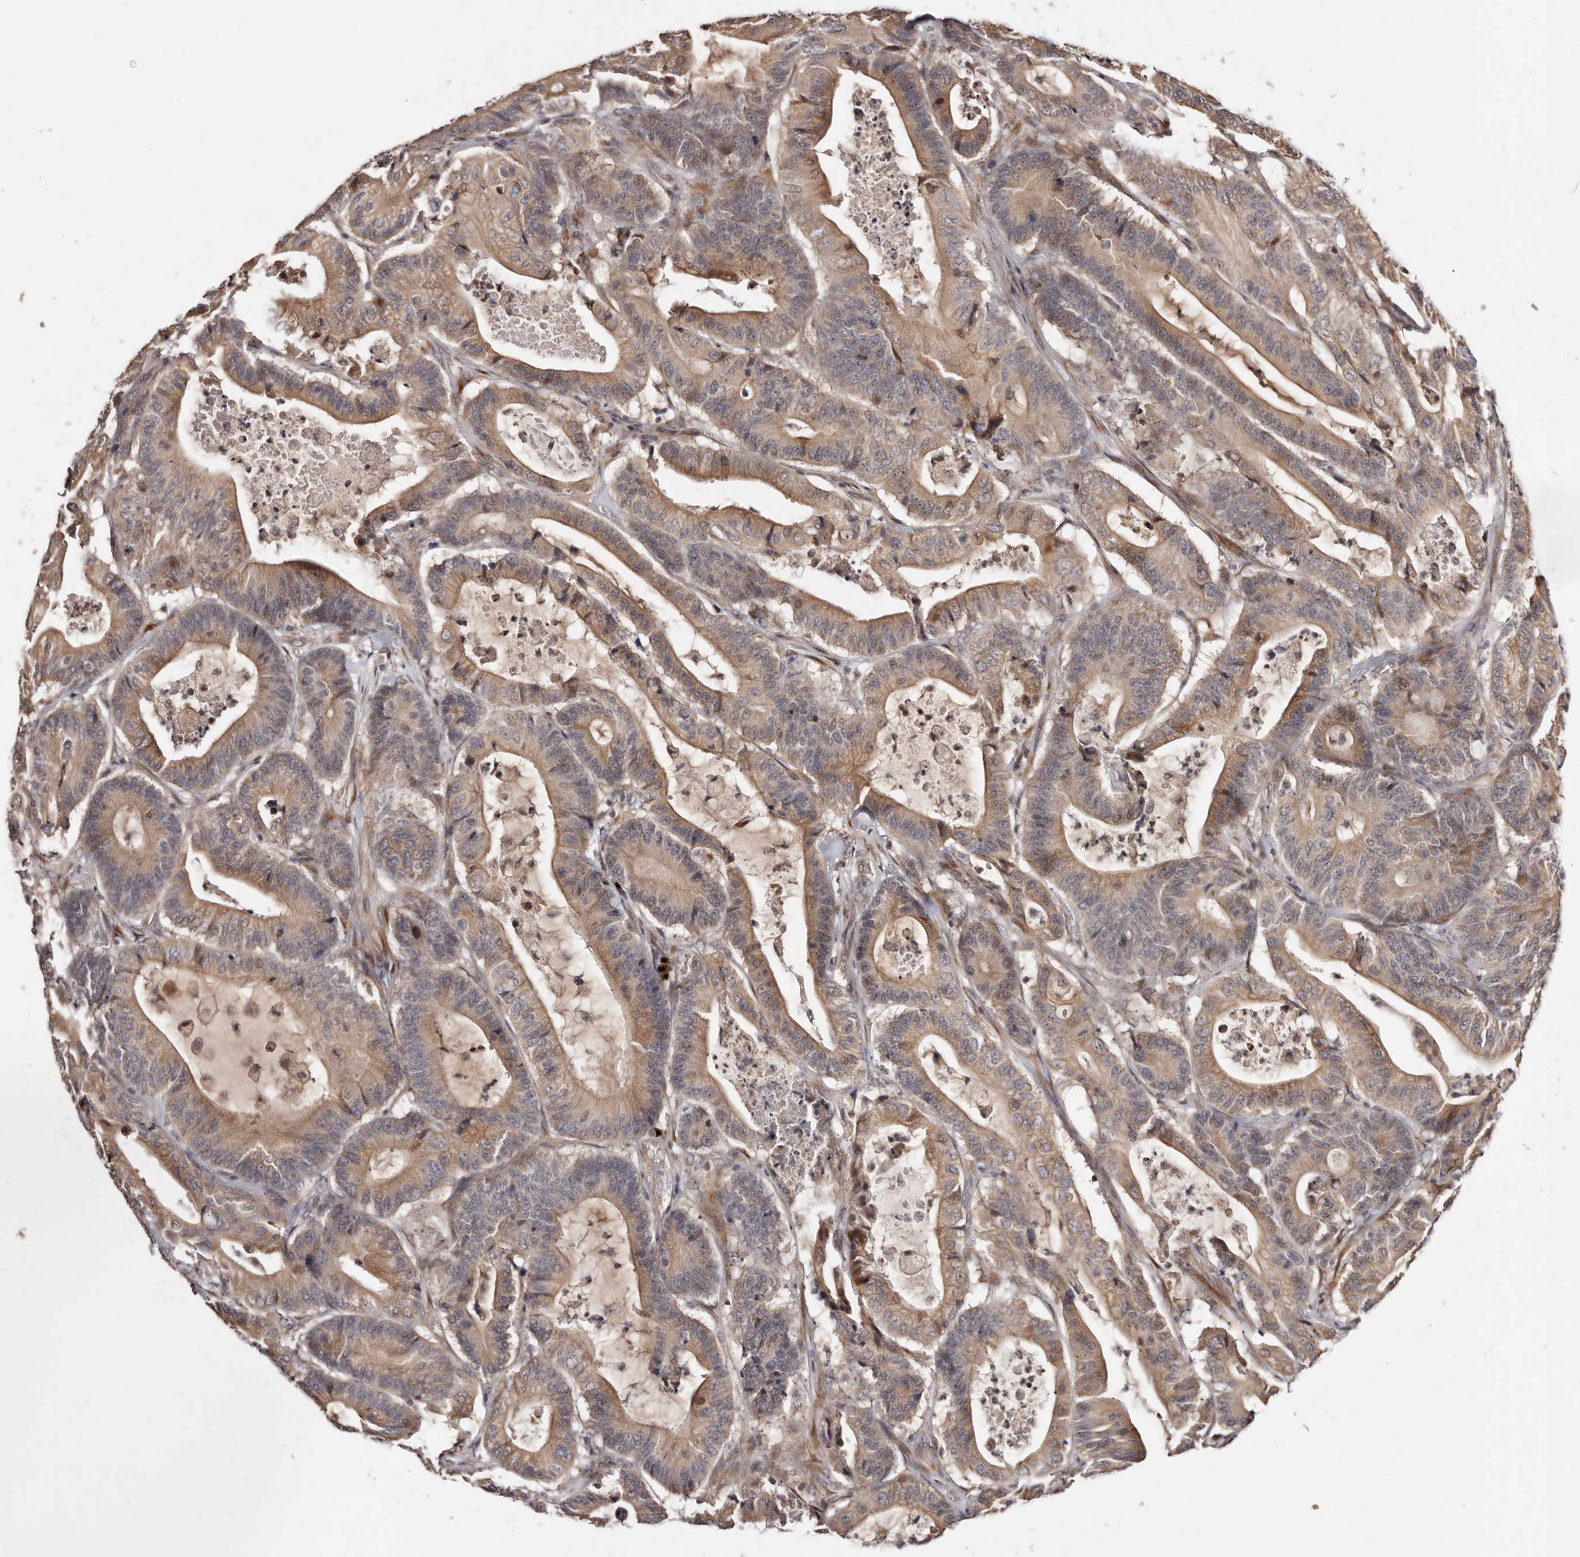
{"staining": {"intensity": "moderate", "quantity": ">75%", "location": "cytoplasmic/membranous"}, "tissue": "colorectal cancer", "cell_type": "Tumor cells", "image_type": "cancer", "snomed": [{"axis": "morphology", "description": "Adenocarcinoma, NOS"}, {"axis": "topography", "description": "Colon"}], "caption": "Protein expression analysis of human colorectal adenocarcinoma reveals moderate cytoplasmic/membranous positivity in about >75% of tumor cells.", "gene": "DACT2", "patient": {"sex": "female", "age": 84}}